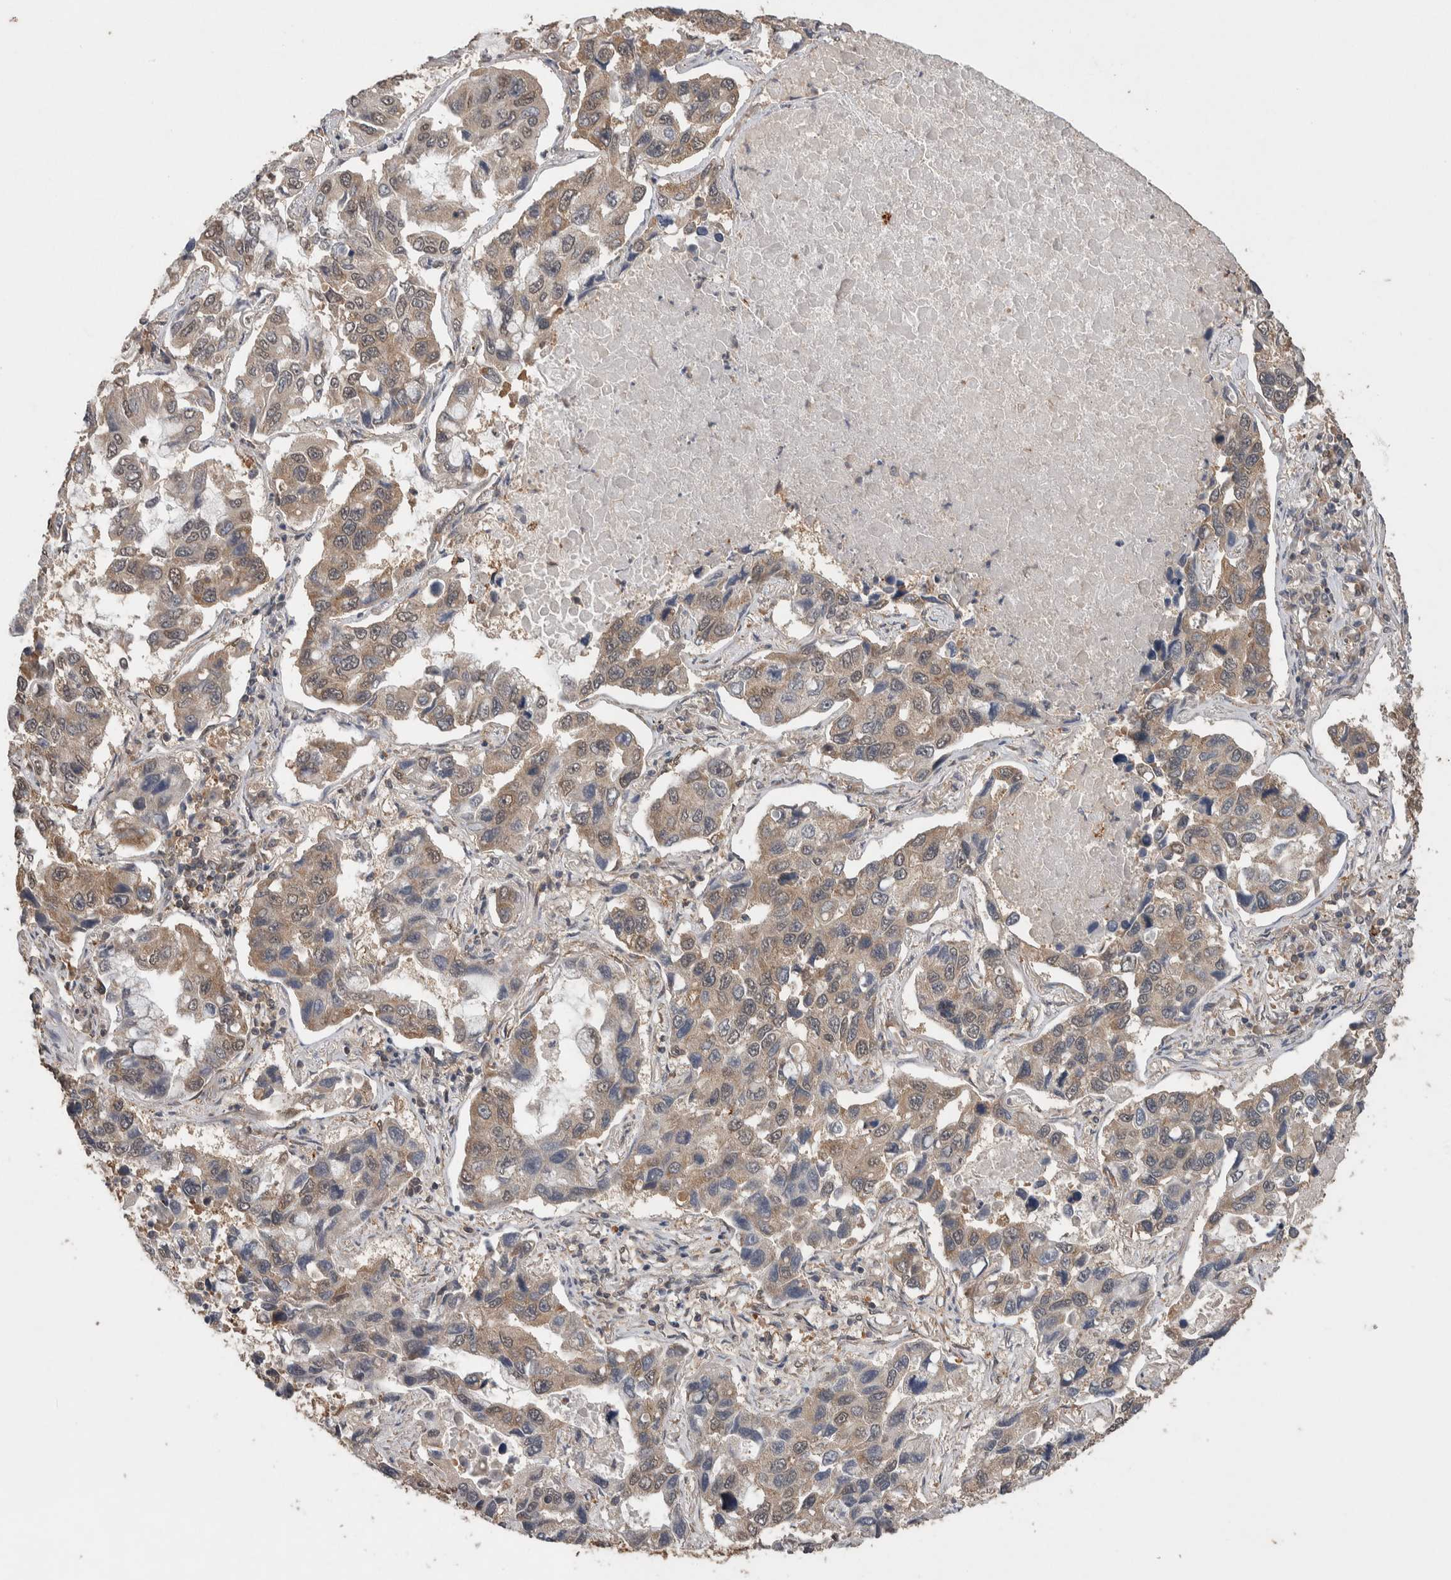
{"staining": {"intensity": "weak", "quantity": ">75%", "location": "cytoplasmic/membranous,nuclear"}, "tissue": "lung cancer", "cell_type": "Tumor cells", "image_type": "cancer", "snomed": [{"axis": "morphology", "description": "Adenocarcinoma, NOS"}, {"axis": "topography", "description": "Lung"}], "caption": "High-magnification brightfield microscopy of lung cancer stained with DAB (3,3'-diaminobenzidine) (brown) and counterstained with hematoxylin (blue). tumor cells exhibit weak cytoplasmic/membranous and nuclear positivity is seen in approximately>75% of cells. Using DAB (3,3'-diaminobenzidine) (brown) and hematoxylin (blue) stains, captured at high magnification using brightfield microscopy.", "gene": "DVL2", "patient": {"sex": "male", "age": 64}}